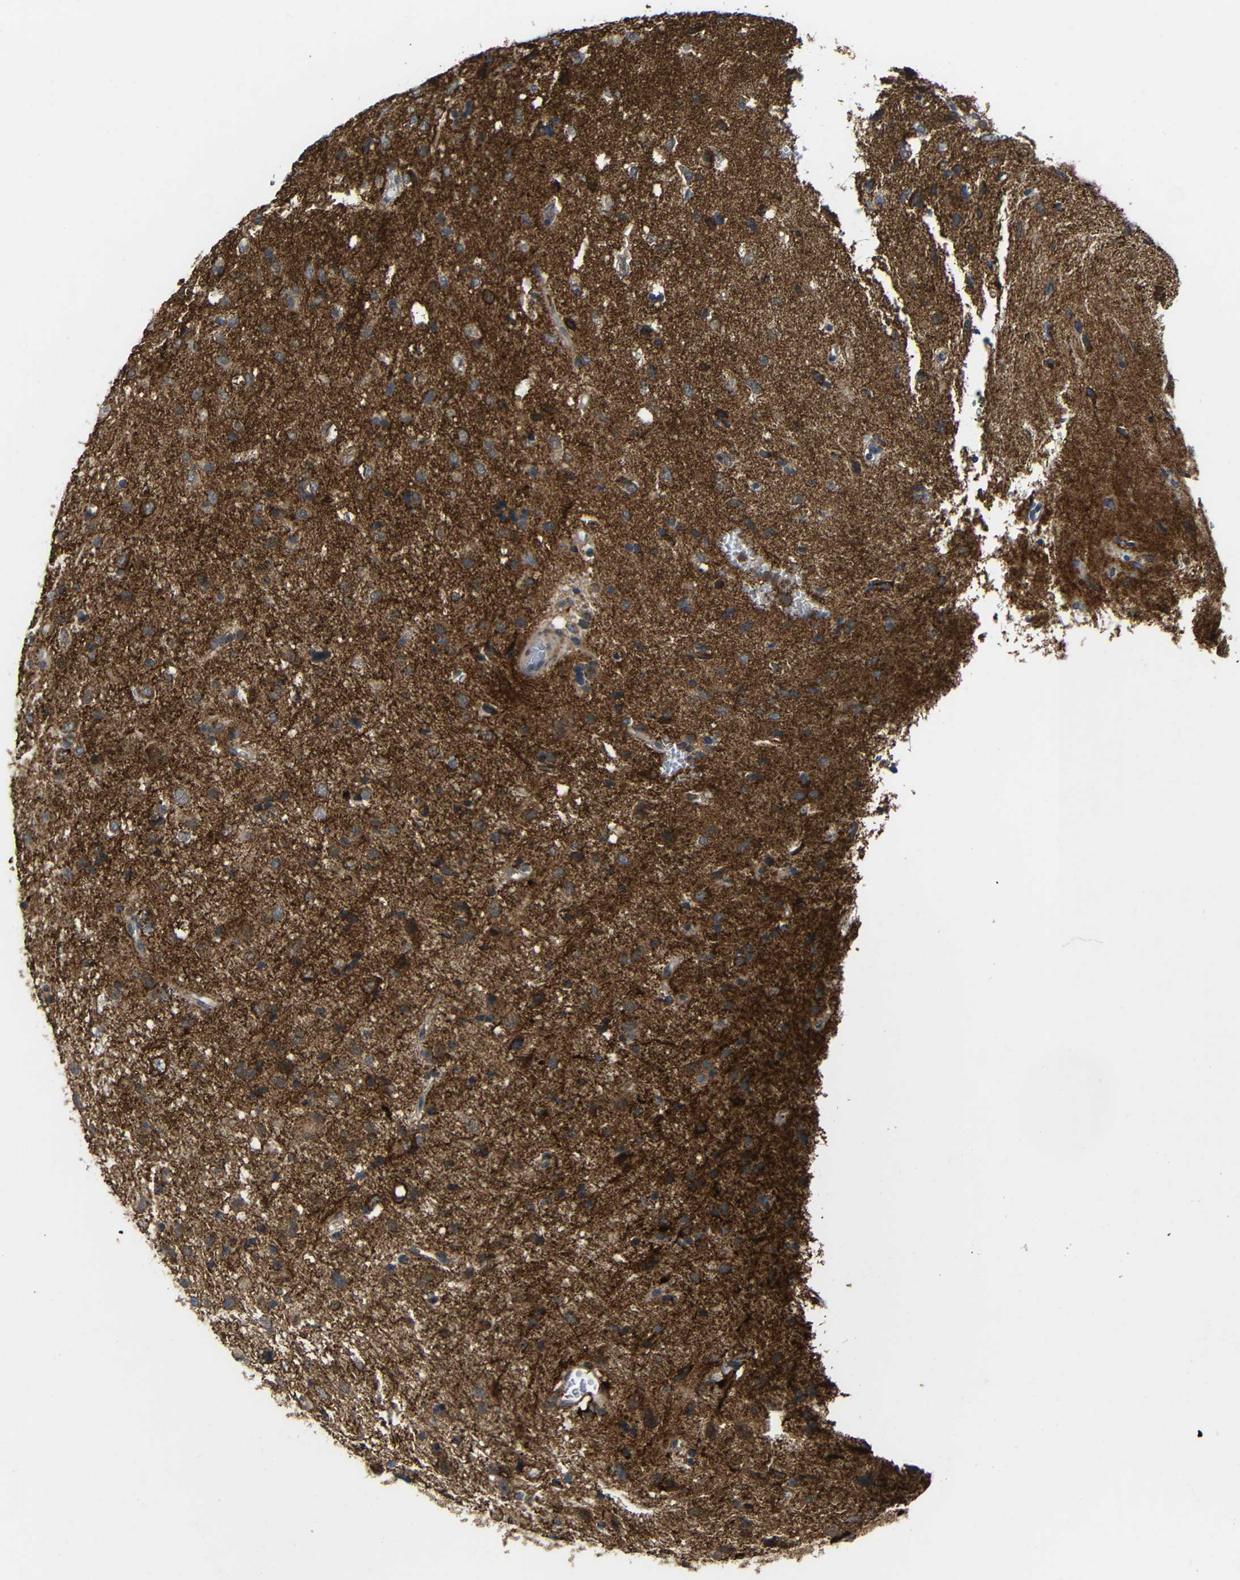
{"staining": {"intensity": "moderate", "quantity": ">75%", "location": "cytoplasmic/membranous"}, "tissue": "glioma", "cell_type": "Tumor cells", "image_type": "cancer", "snomed": [{"axis": "morphology", "description": "Glioma, malignant, Low grade"}, {"axis": "topography", "description": "Brain"}], "caption": "Malignant glioma (low-grade) tissue displays moderate cytoplasmic/membranous positivity in about >75% of tumor cells", "gene": "C1GALT1", "patient": {"sex": "male", "age": 77}}